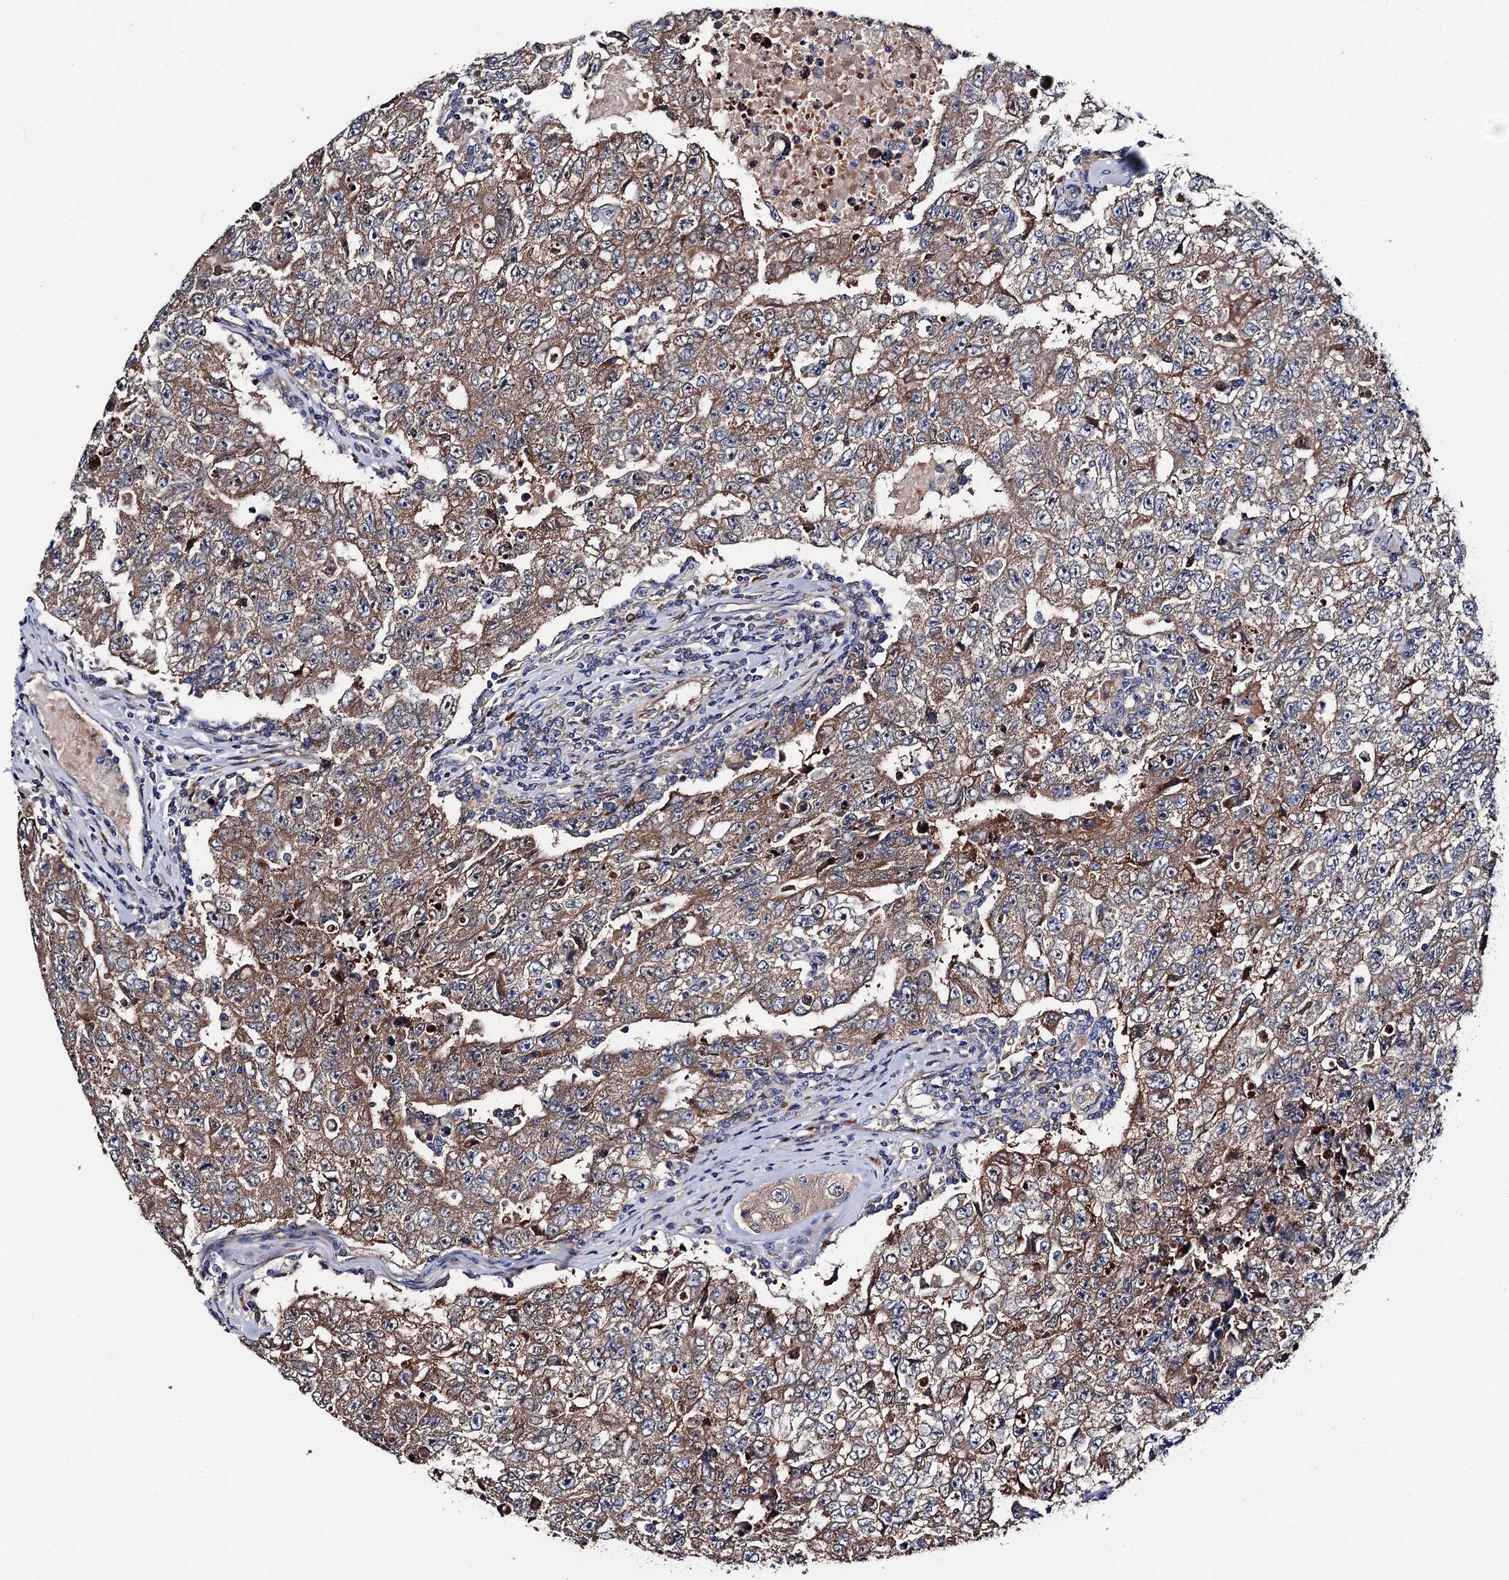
{"staining": {"intensity": "weak", "quantity": ">75%", "location": "cytoplasmic/membranous"}, "tissue": "testis cancer", "cell_type": "Tumor cells", "image_type": "cancer", "snomed": [{"axis": "morphology", "description": "Carcinoma, Embryonal, NOS"}, {"axis": "topography", "description": "Testis"}], "caption": "Testis embryonal carcinoma stained with IHC exhibits weak cytoplasmic/membranous positivity in about >75% of tumor cells.", "gene": "TRMT112", "patient": {"sex": "male", "age": 17}}